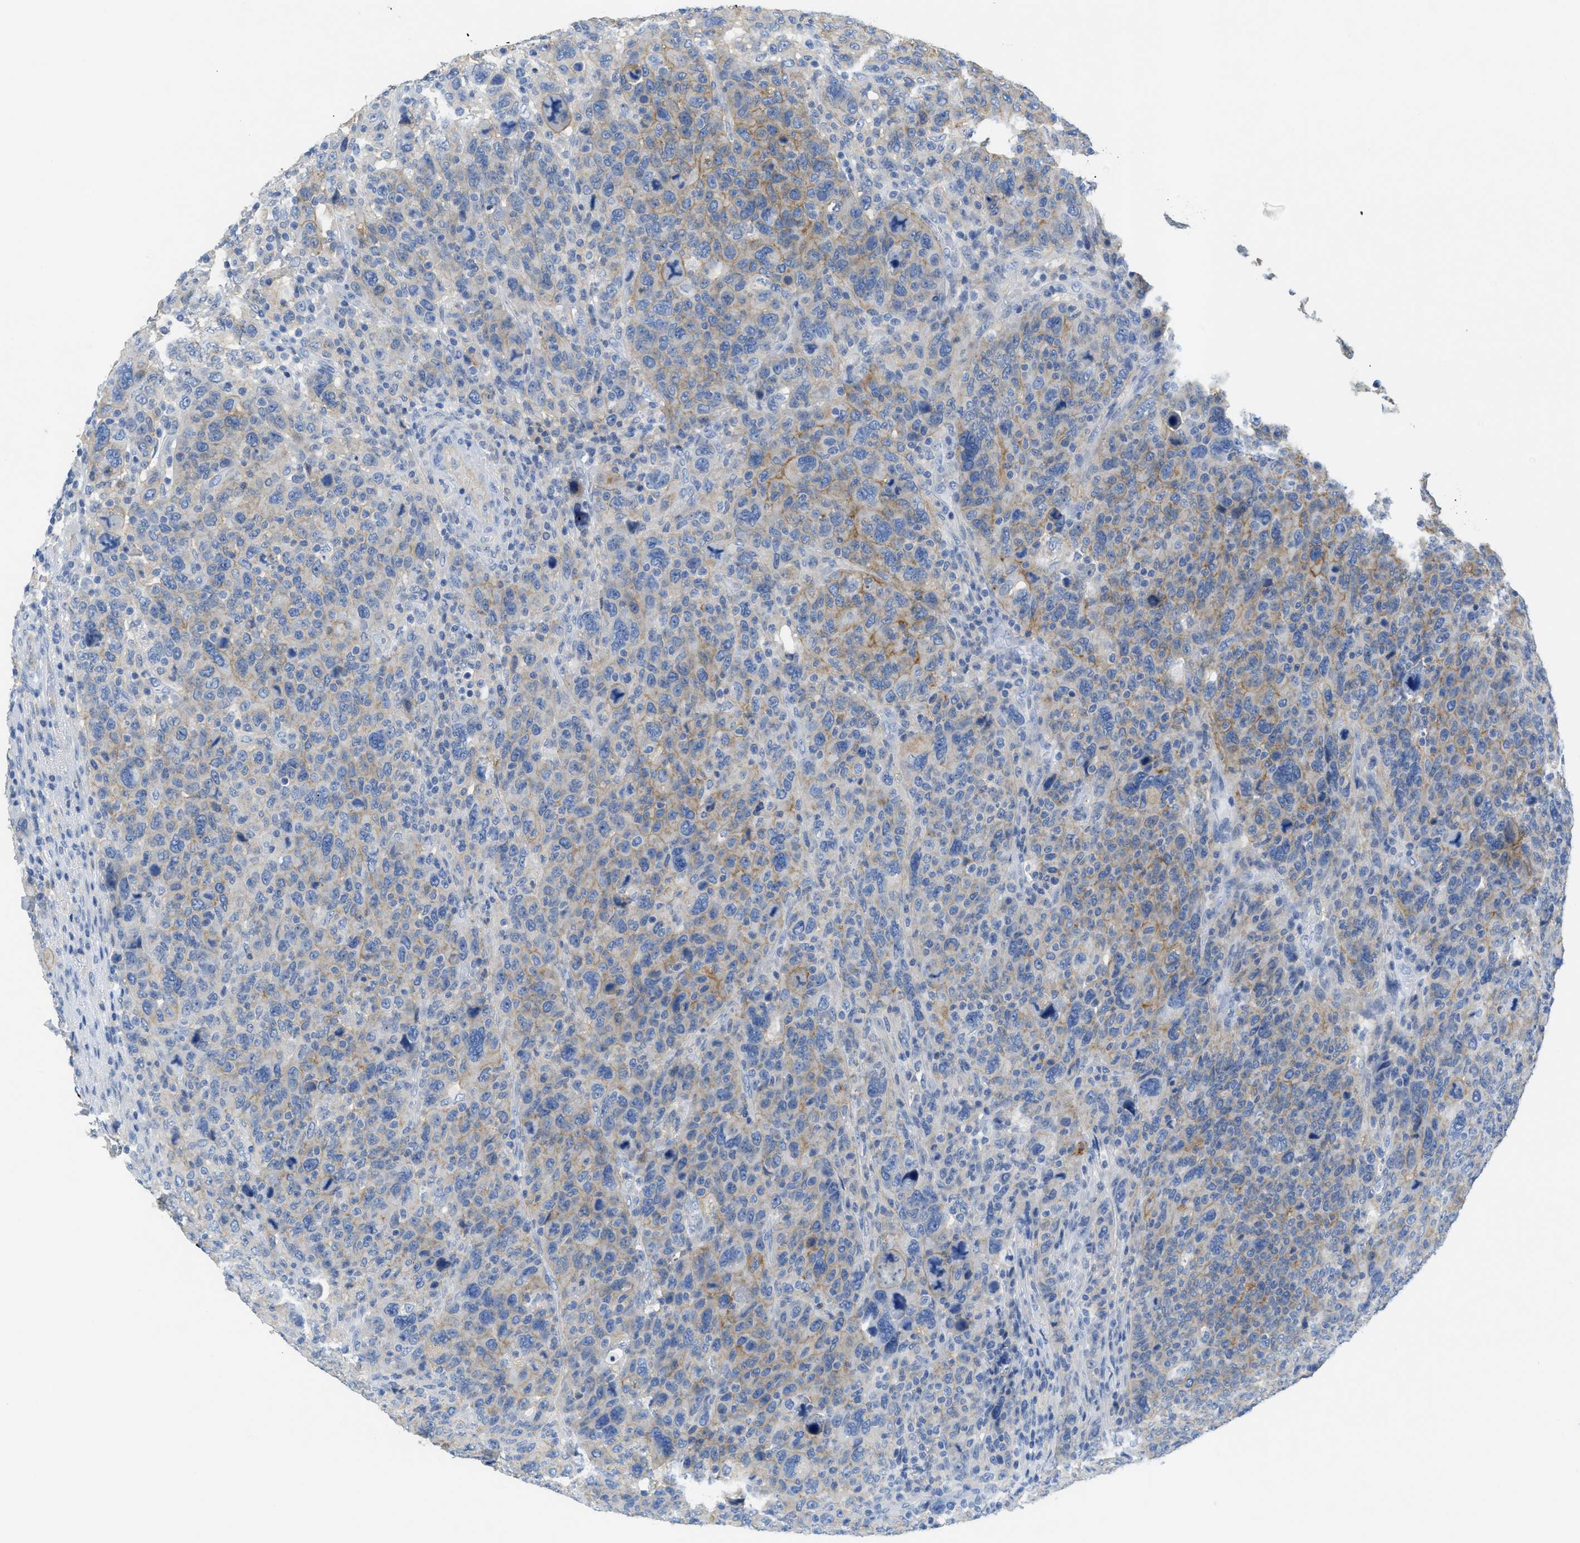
{"staining": {"intensity": "moderate", "quantity": "25%-75%", "location": "cytoplasmic/membranous"}, "tissue": "breast cancer", "cell_type": "Tumor cells", "image_type": "cancer", "snomed": [{"axis": "morphology", "description": "Duct carcinoma"}, {"axis": "topography", "description": "Breast"}], "caption": "Breast cancer stained with IHC displays moderate cytoplasmic/membranous expression in about 25%-75% of tumor cells. (Brightfield microscopy of DAB IHC at high magnification).", "gene": "CNNM4", "patient": {"sex": "female", "age": 37}}